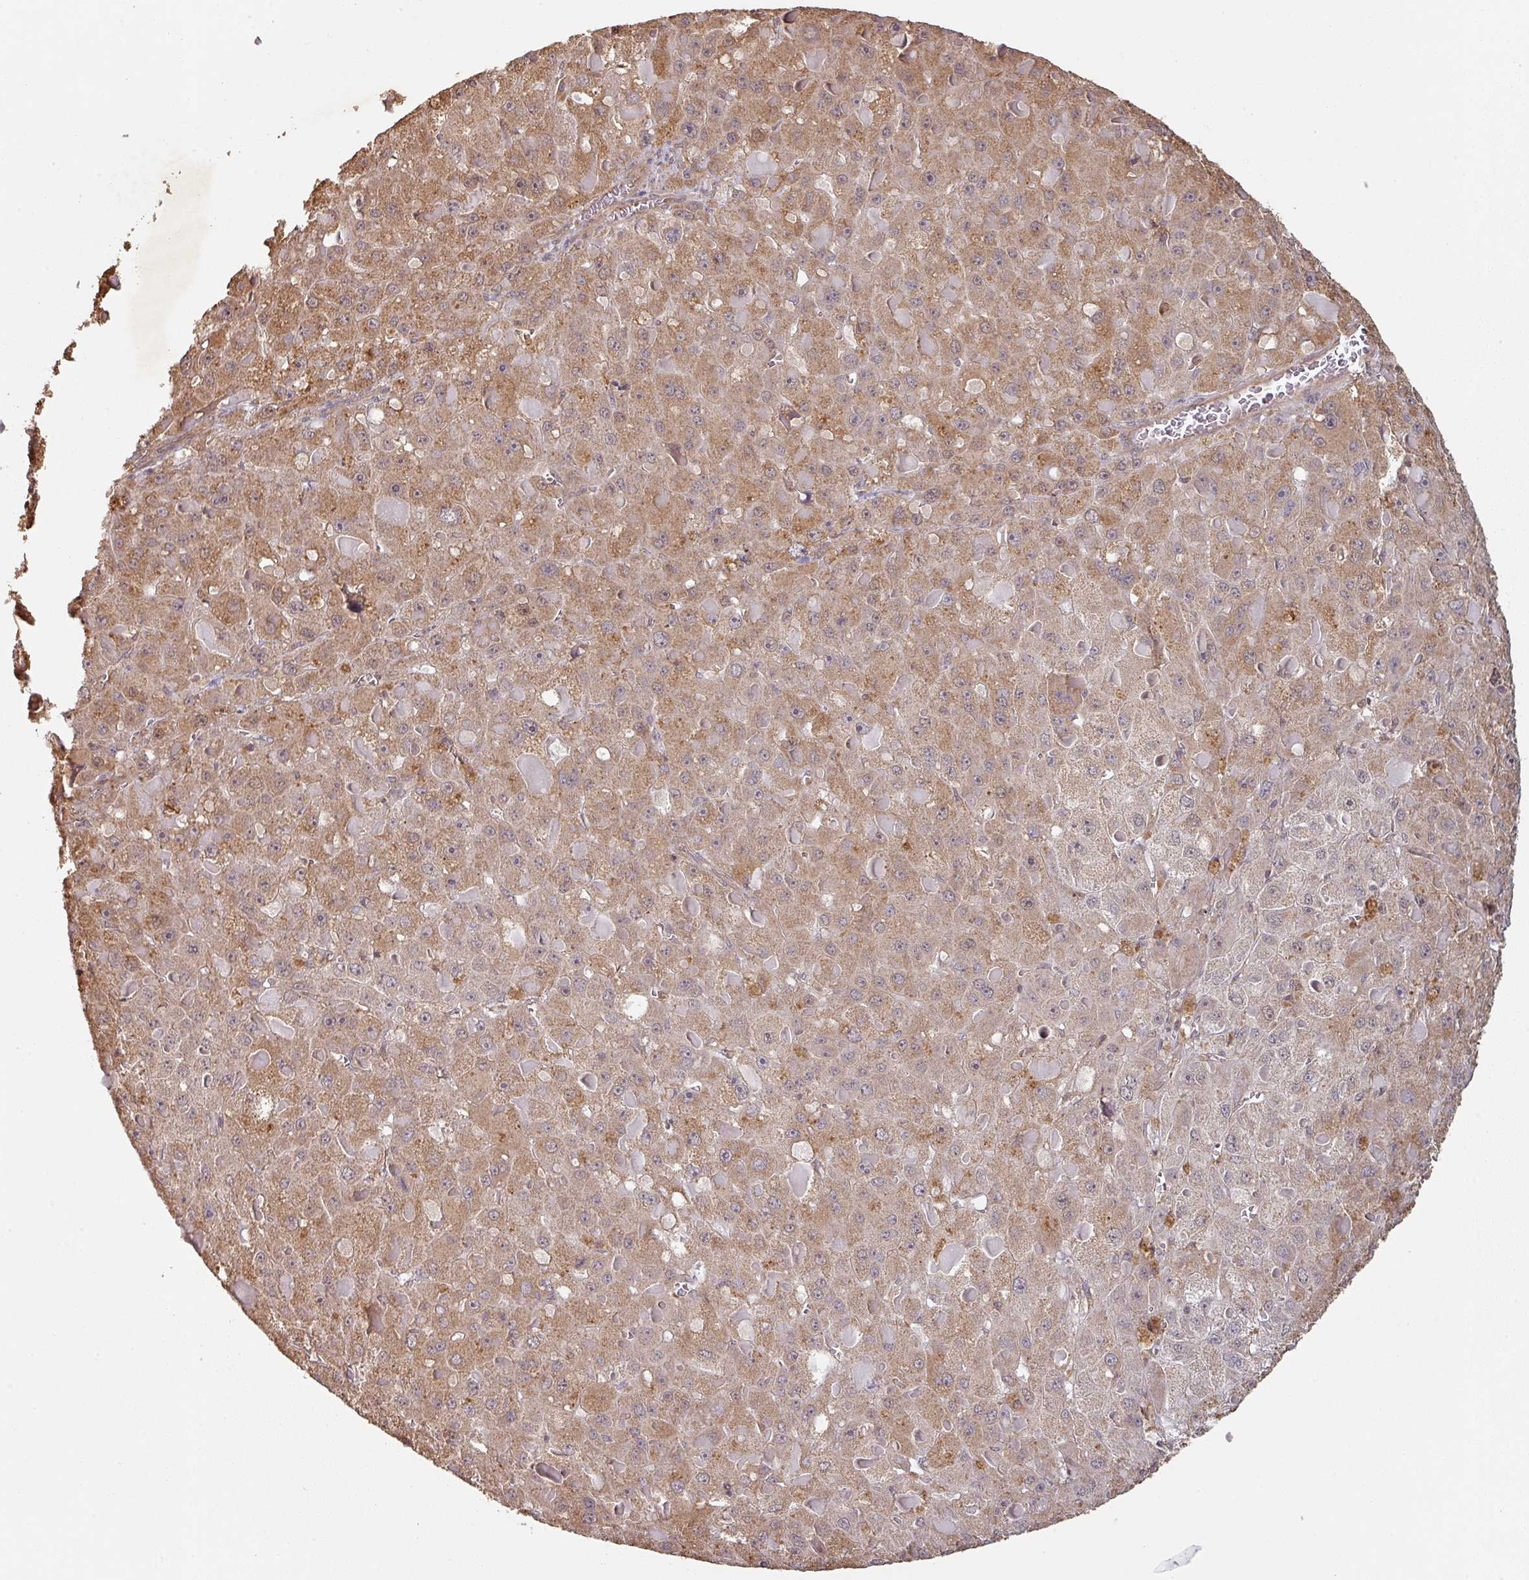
{"staining": {"intensity": "moderate", "quantity": ">75%", "location": "cytoplasmic/membranous,nuclear"}, "tissue": "liver cancer", "cell_type": "Tumor cells", "image_type": "cancer", "snomed": [{"axis": "morphology", "description": "Carcinoma, Hepatocellular, NOS"}, {"axis": "topography", "description": "Liver"}], "caption": "Liver hepatocellular carcinoma tissue exhibits moderate cytoplasmic/membranous and nuclear expression in approximately >75% of tumor cells, visualized by immunohistochemistry. (DAB IHC, brown staining for protein, blue staining for nuclei).", "gene": "ZNF322", "patient": {"sex": "female", "age": 73}}